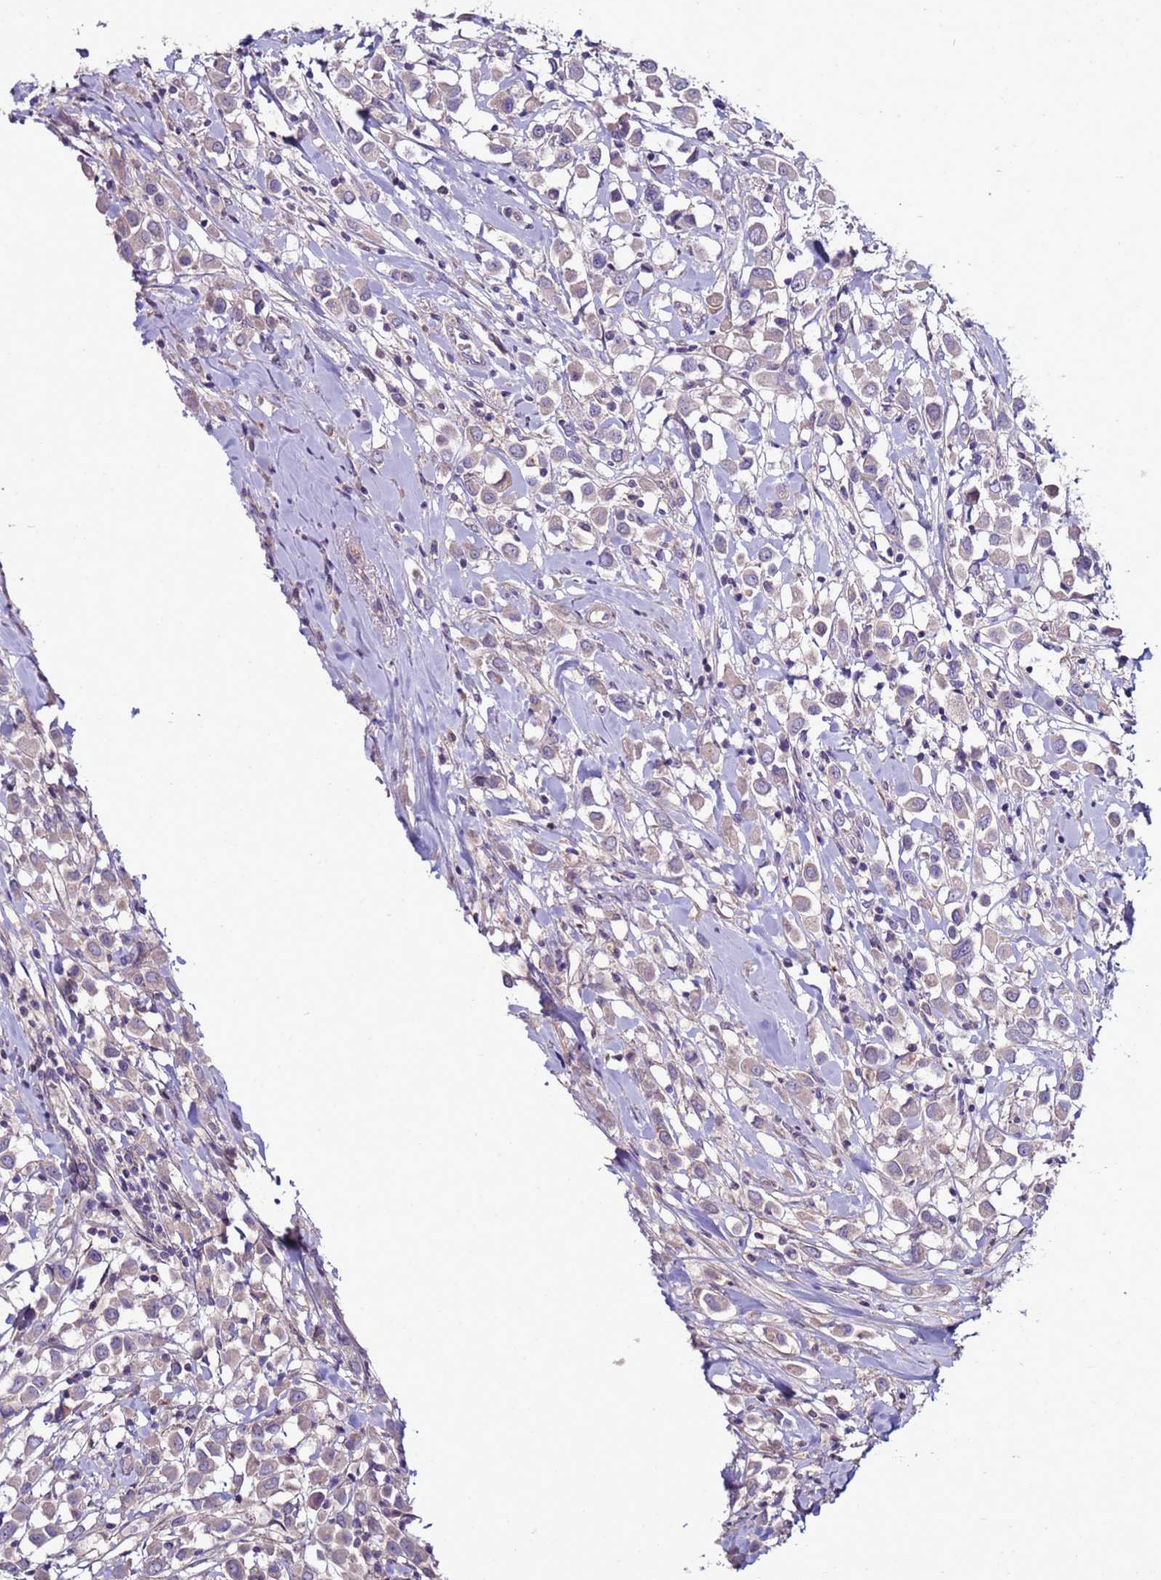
{"staining": {"intensity": "weak", "quantity": "<25%", "location": "cytoplasmic/membranous"}, "tissue": "breast cancer", "cell_type": "Tumor cells", "image_type": "cancer", "snomed": [{"axis": "morphology", "description": "Duct carcinoma"}, {"axis": "topography", "description": "Breast"}], "caption": "Tumor cells show no significant staining in breast cancer (invasive ductal carcinoma). Nuclei are stained in blue.", "gene": "RABL2B", "patient": {"sex": "female", "age": 61}}